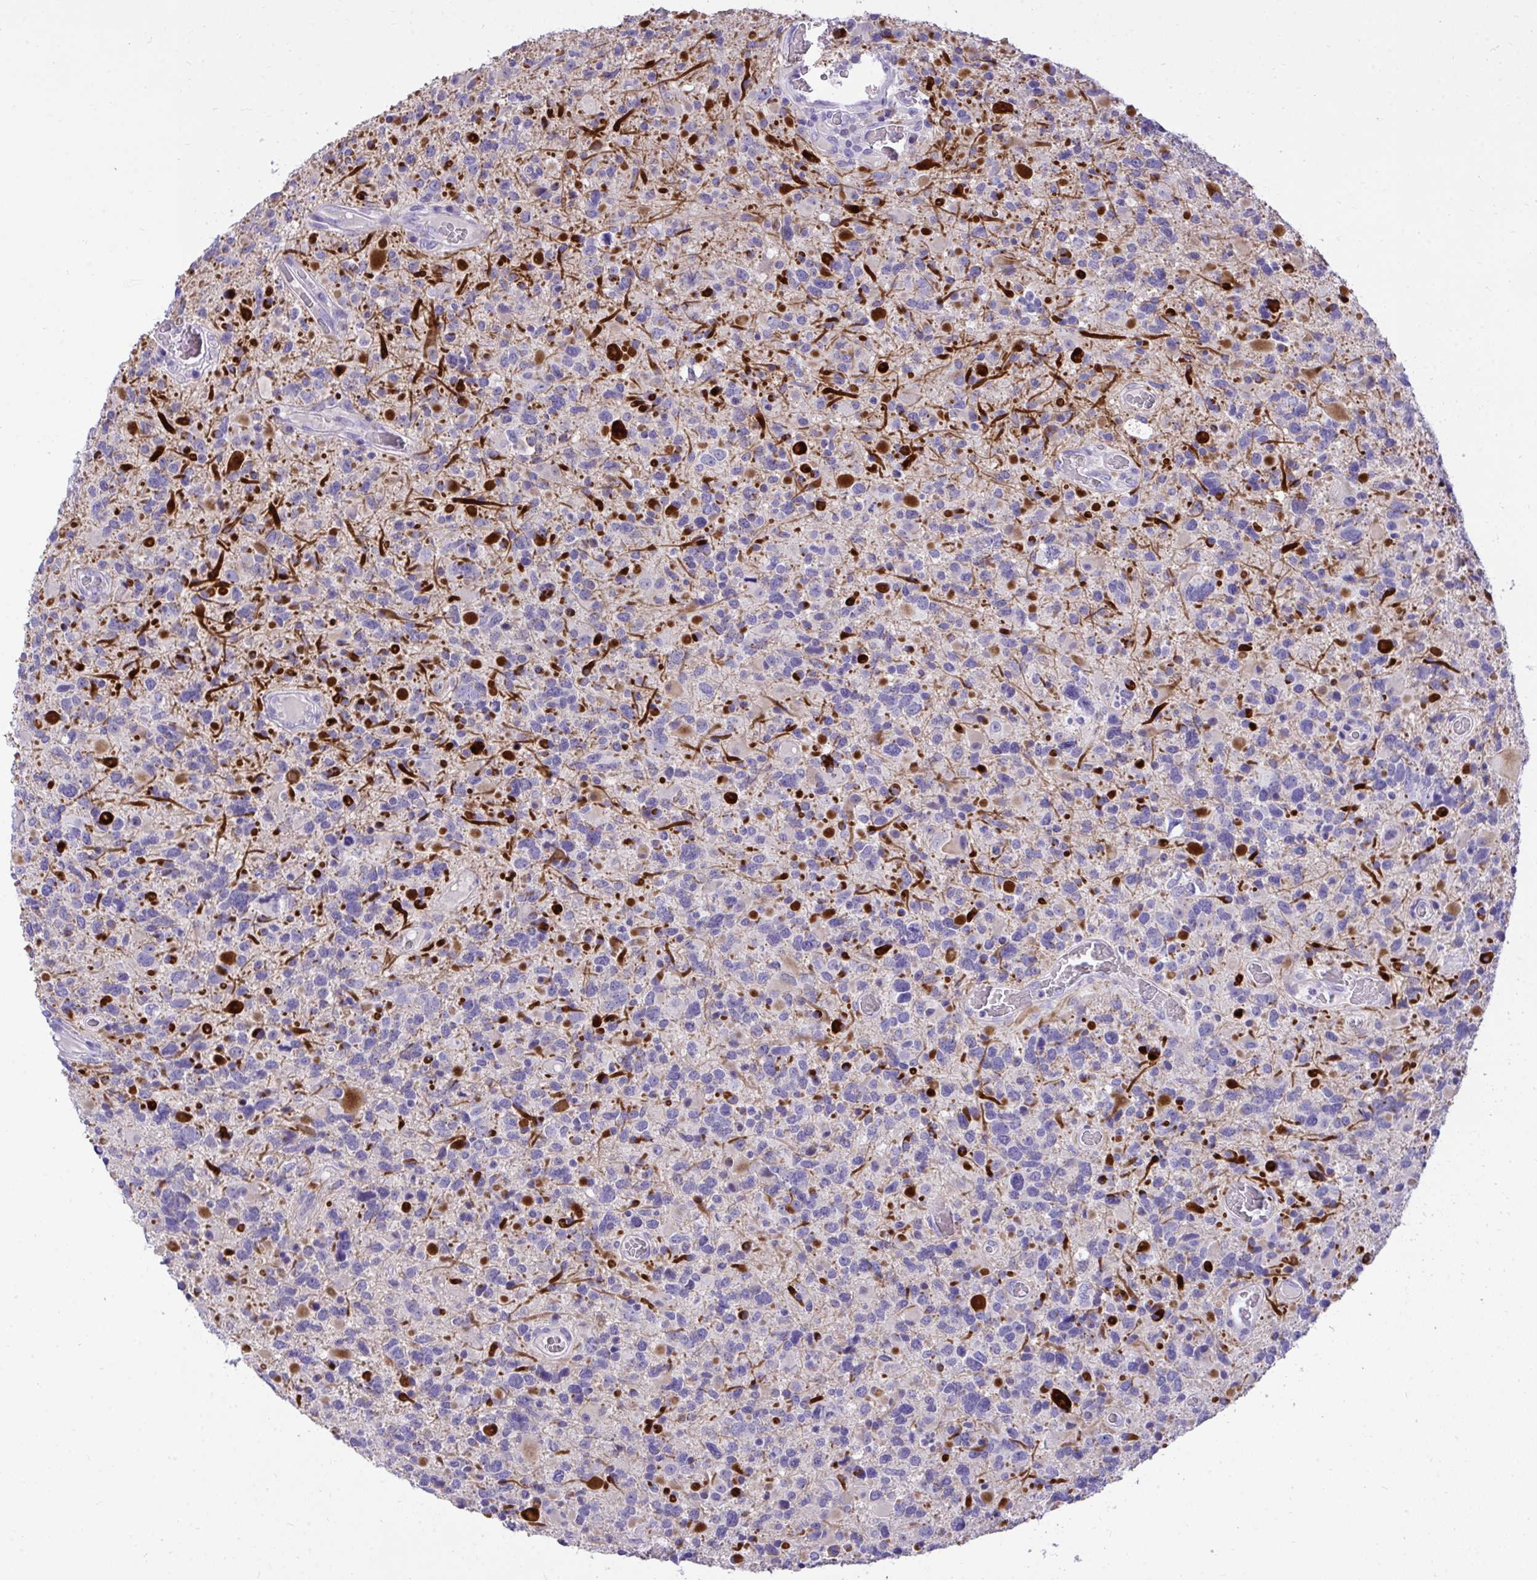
{"staining": {"intensity": "strong", "quantity": "<25%", "location": "cytoplasmic/membranous,nuclear"}, "tissue": "glioma", "cell_type": "Tumor cells", "image_type": "cancer", "snomed": [{"axis": "morphology", "description": "Glioma, malignant, High grade"}, {"axis": "topography", "description": "Brain"}], "caption": "Protein analysis of glioma tissue reveals strong cytoplasmic/membranous and nuclear expression in about <25% of tumor cells.", "gene": "TMCO5A", "patient": {"sex": "female", "age": 40}}